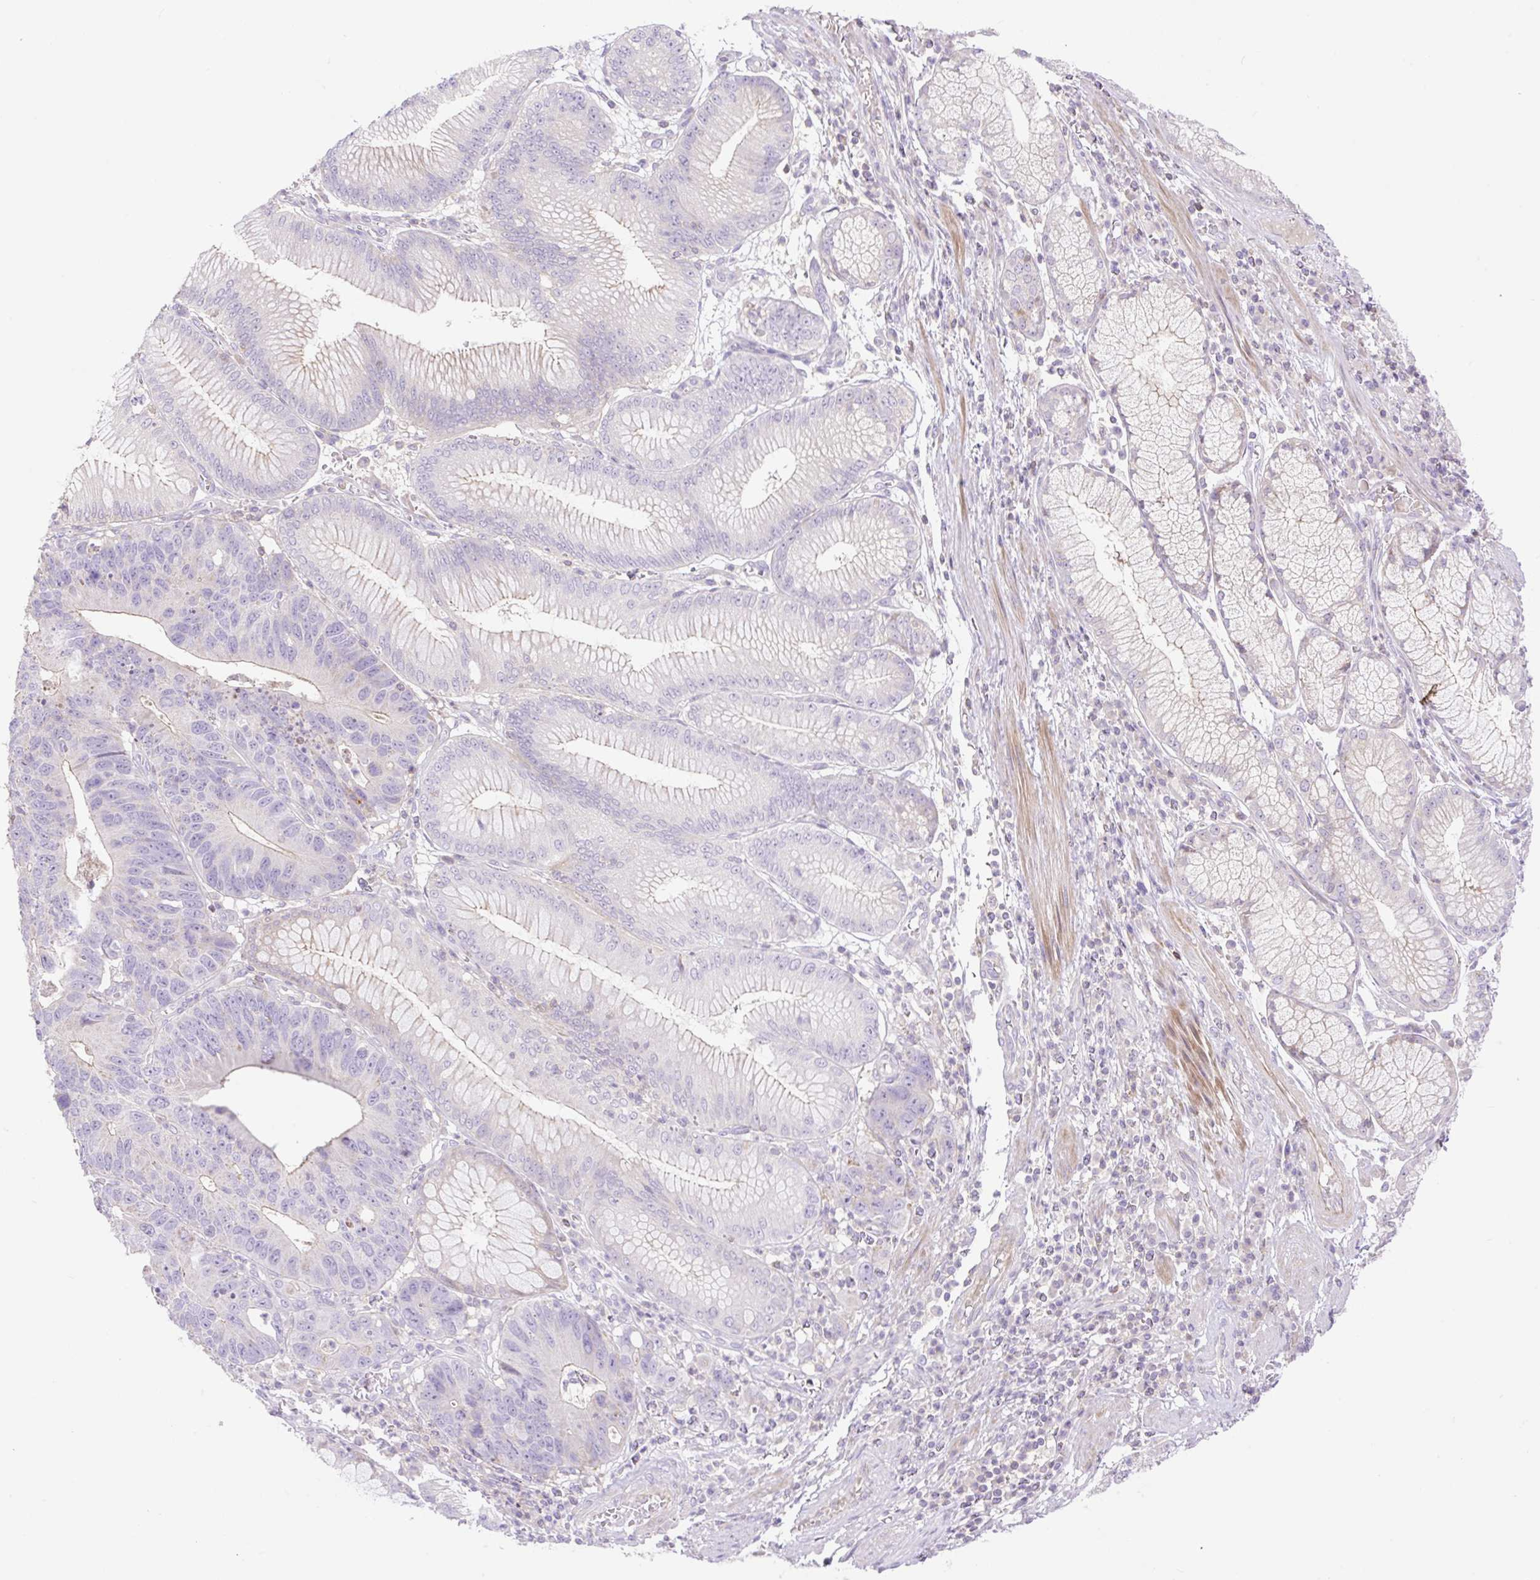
{"staining": {"intensity": "negative", "quantity": "none", "location": "none"}, "tissue": "stomach cancer", "cell_type": "Tumor cells", "image_type": "cancer", "snomed": [{"axis": "morphology", "description": "Adenocarcinoma, NOS"}, {"axis": "topography", "description": "Stomach"}], "caption": "Immunohistochemistry of stomach adenocarcinoma shows no staining in tumor cells.", "gene": "VPS25", "patient": {"sex": "male", "age": 59}}